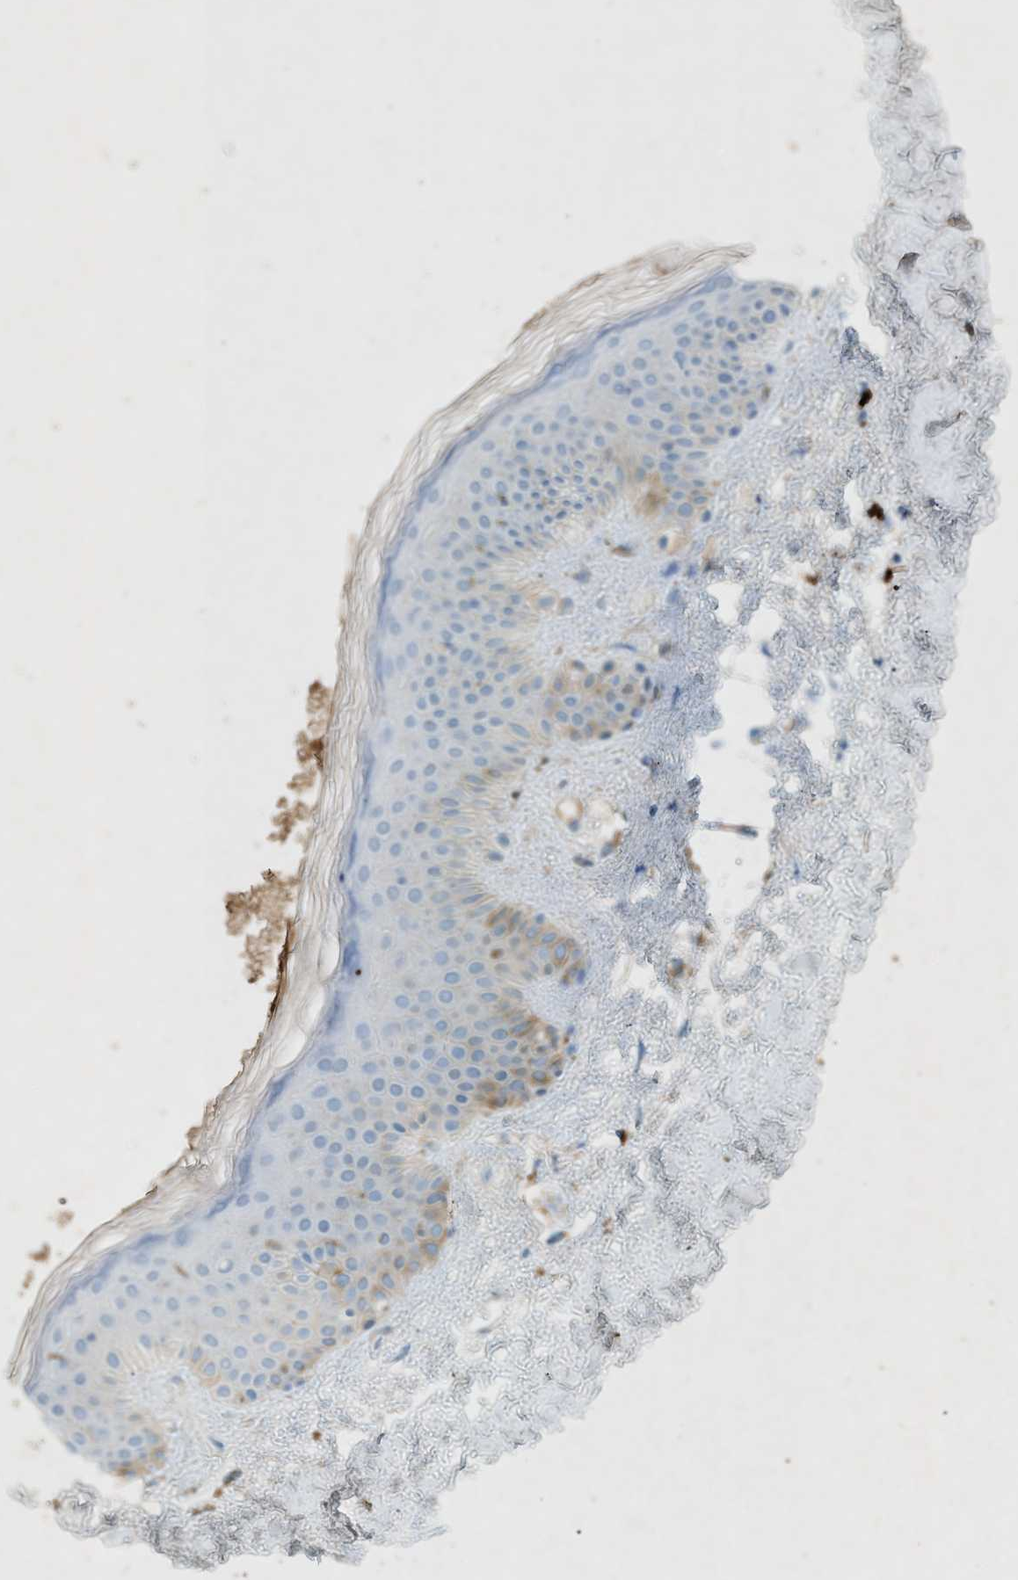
{"staining": {"intensity": "negative", "quantity": "none", "location": "none"}, "tissue": "skin", "cell_type": "Fibroblasts", "image_type": "normal", "snomed": [{"axis": "morphology", "description": "Normal tissue, NOS"}, {"axis": "topography", "description": "Skin"}], "caption": "The image shows no significant positivity in fibroblasts of skin.", "gene": "F2", "patient": {"sex": "male", "age": 67}}